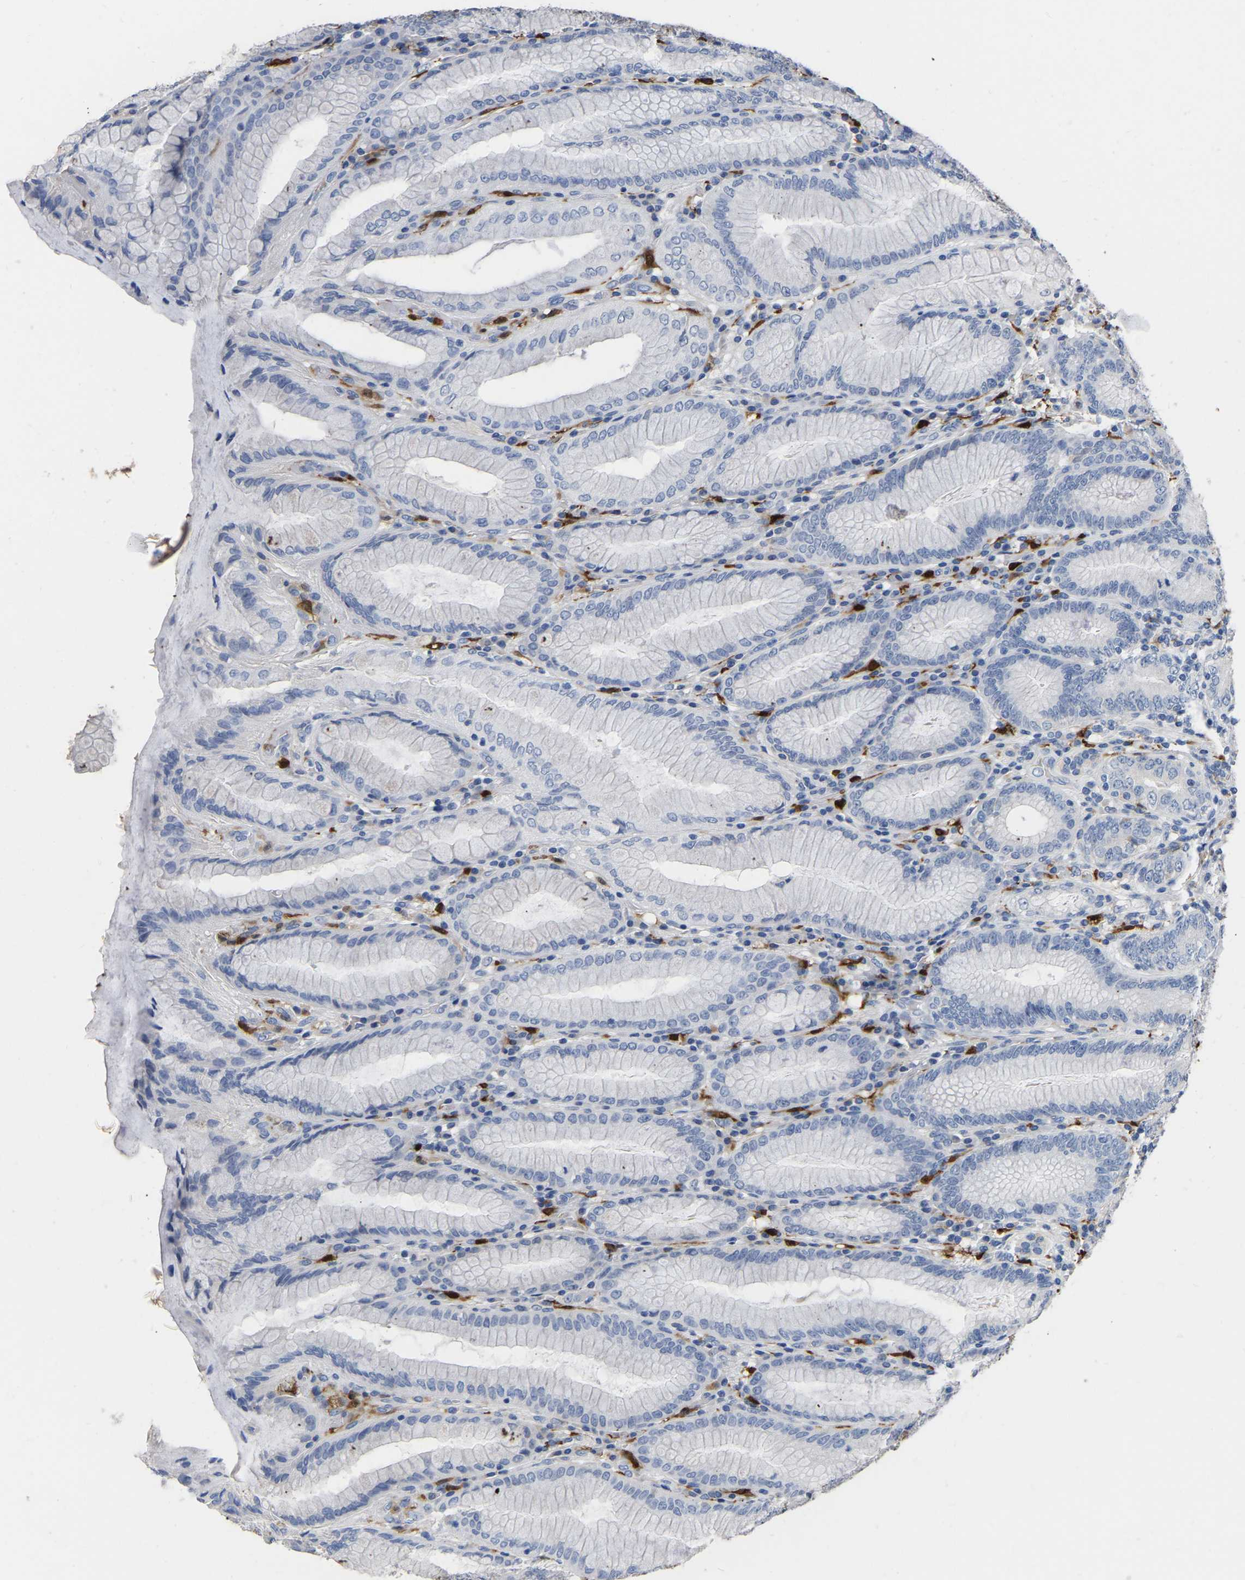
{"staining": {"intensity": "negative", "quantity": "none", "location": "none"}, "tissue": "stomach", "cell_type": "Glandular cells", "image_type": "normal", "snomed": [{"axis": "morphology", "description": "Normal tissue, NOS"}, {"axis": "topography", "description": "Stomach, lower"}], "caption": "The IHC histopathology image has no significant expression in glandular cells of stomach. Brightfield microscopy of immunohistochemistry (IHC) stained with DAB (brown) and hematoxylin (blue), captured at high magnification.", "gene": "ULBP2", "patient": {"sex": "female", "age": 76}}